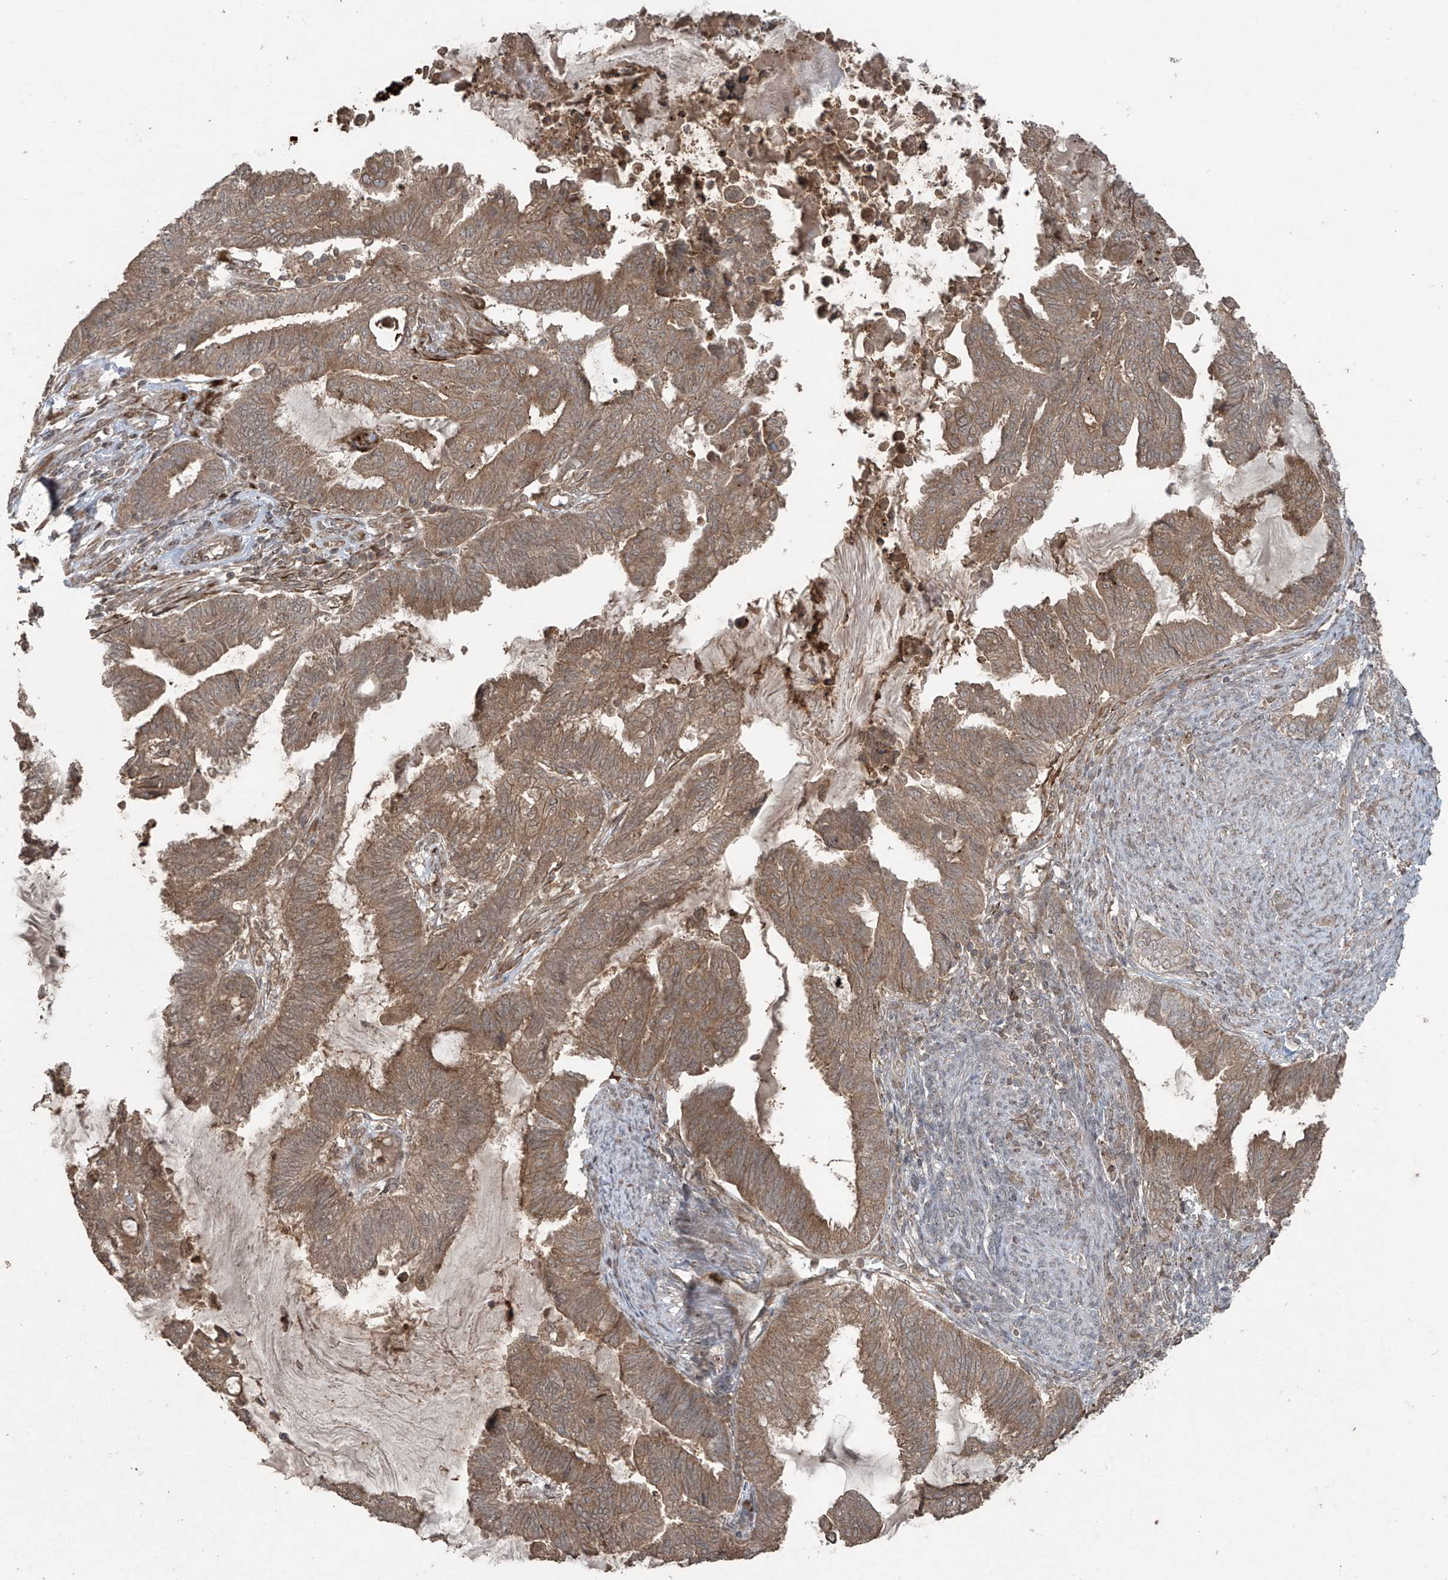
{"staining": {"intensity": "moderate", "quantity": ">75%", "location": "cytoplasmic/membranous"}, "tissue": "endometrial cancer", "cell_type": "Tumor cells", "image_type": "cancer", "snomed": [{"axis": "morphology", "description": "Adenocarcinoma, NOS"}, {"axis": "topography", "description": "Endometrium"}], "caption": "Moderate cytoplasmic/membranous protein staining is present in about >75% of tumor cells in adenocarcinoma (endometrial).", "gene": "PGPEP1", "patient": {"sex": "female", "age": 86}}